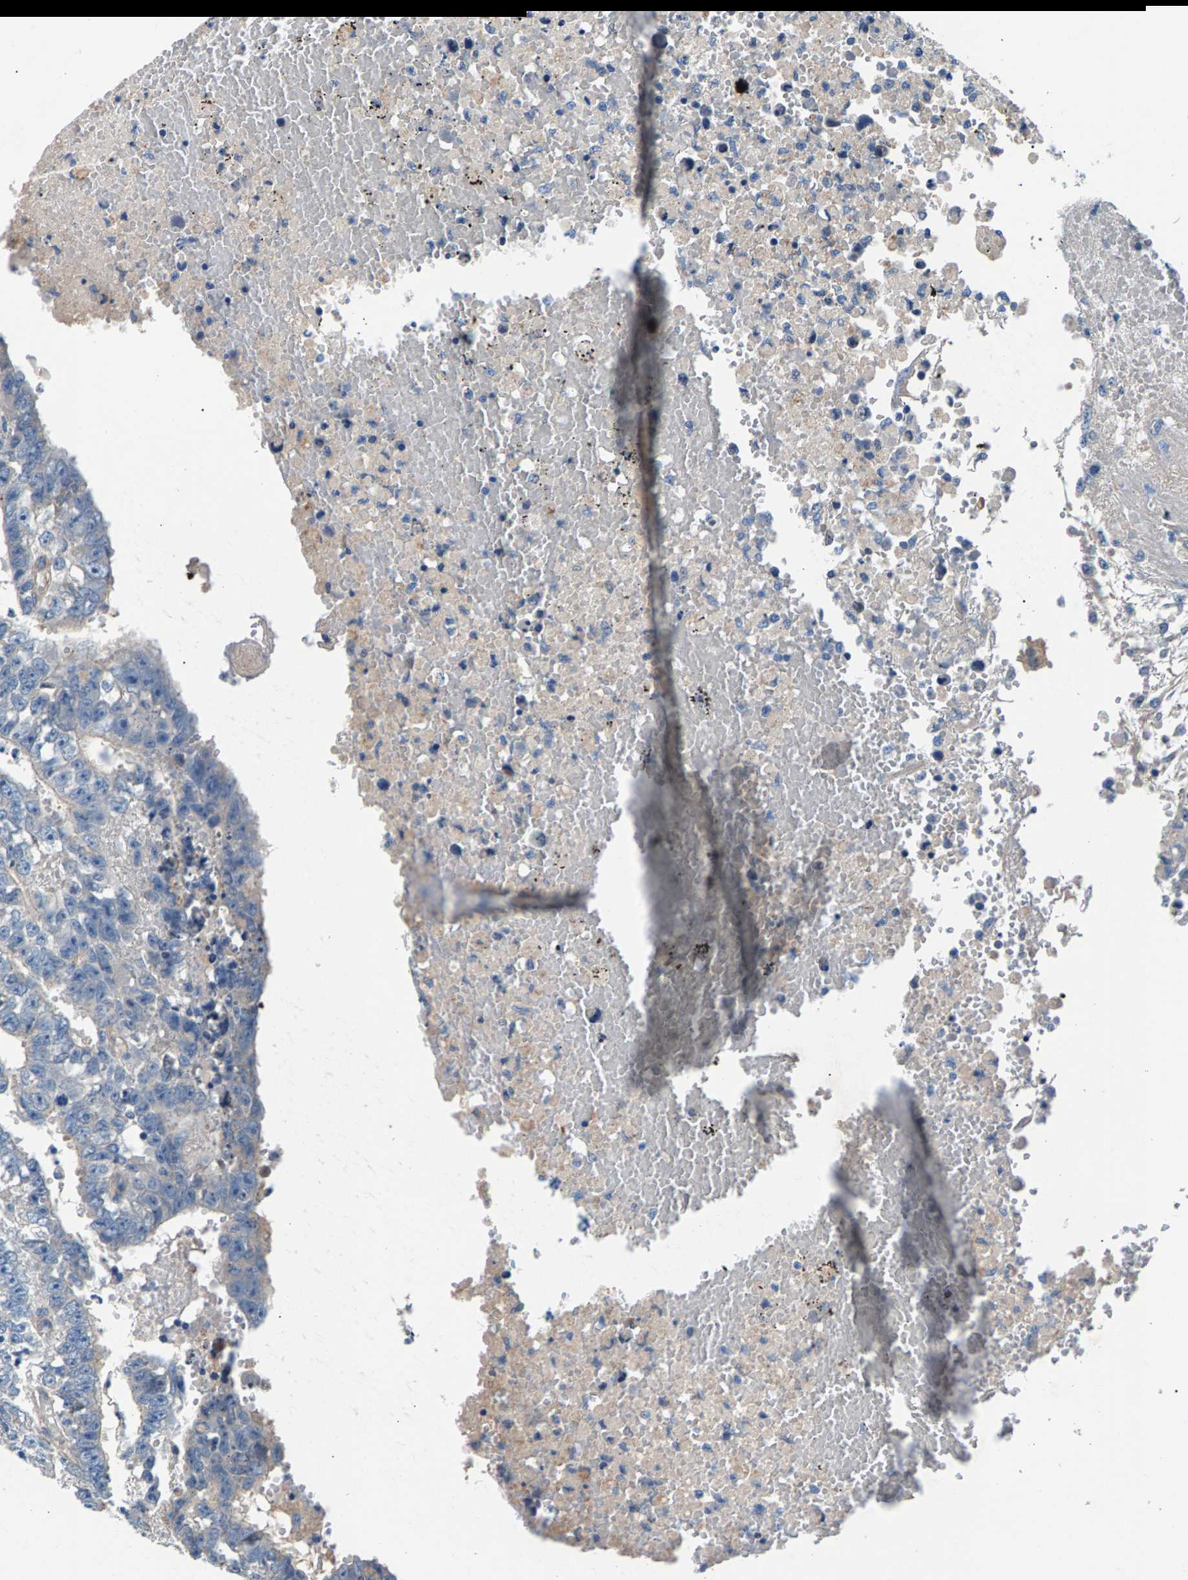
{"staining": {"intensity": "negative", "quantity": "none", "location": "none"}, "tissue": "testis cancer", "cell_type": "Tumor cells", "image_type": "cancer", "snomed": [{"axis": "morphology", "description": "Carcinoma, Embryonal, NOS"}, {"axis": "topography", "description": "Testis"}], "caption": "The photomicrograph exhibits no staining of tumor cells in testis embryonal carcinoma.", "gene": "CDRT4", "patient": {"sex": "male", "age": 25}}